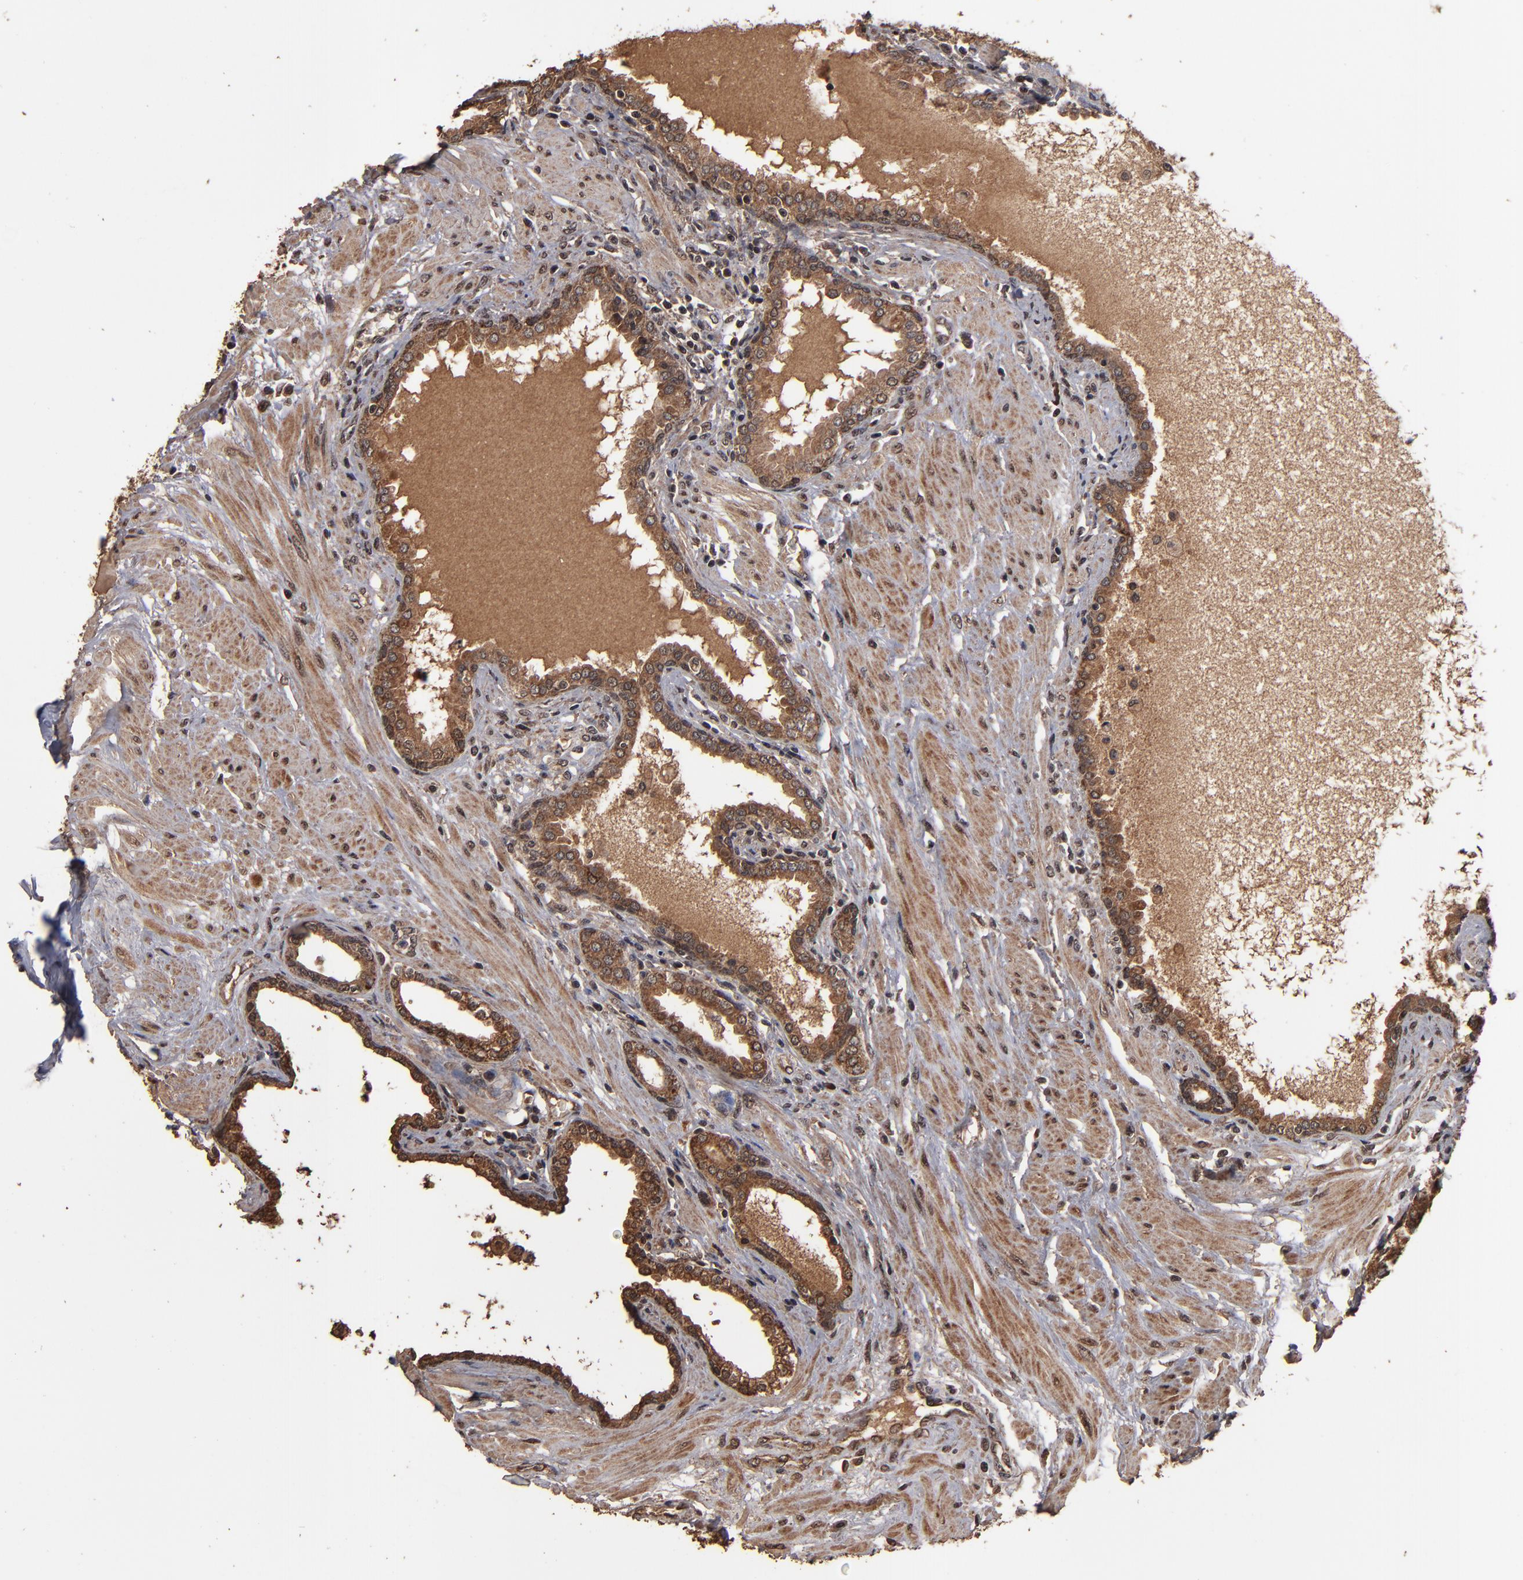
{"staining": {"intensity": "moderate", "quantity": ">75%", "location": "cytoplasmic/membranous,nuclear"}, "tissue": "prostate", "cell_type": "Glandular cells", "image_type": "normal", "snomed": [{"axis": "morphology", "description": "Normal tissue, NOS"}, {"axis": "topography", "description": "Prostate"}], "caption": "Protein staining demonstrates moderate cytoplasmic/membranous,nuclear expression in about >75% of glandular cells in normal prostate.", "gene": "NXF2B", "patient": {"sex": "male", "age": 64}}